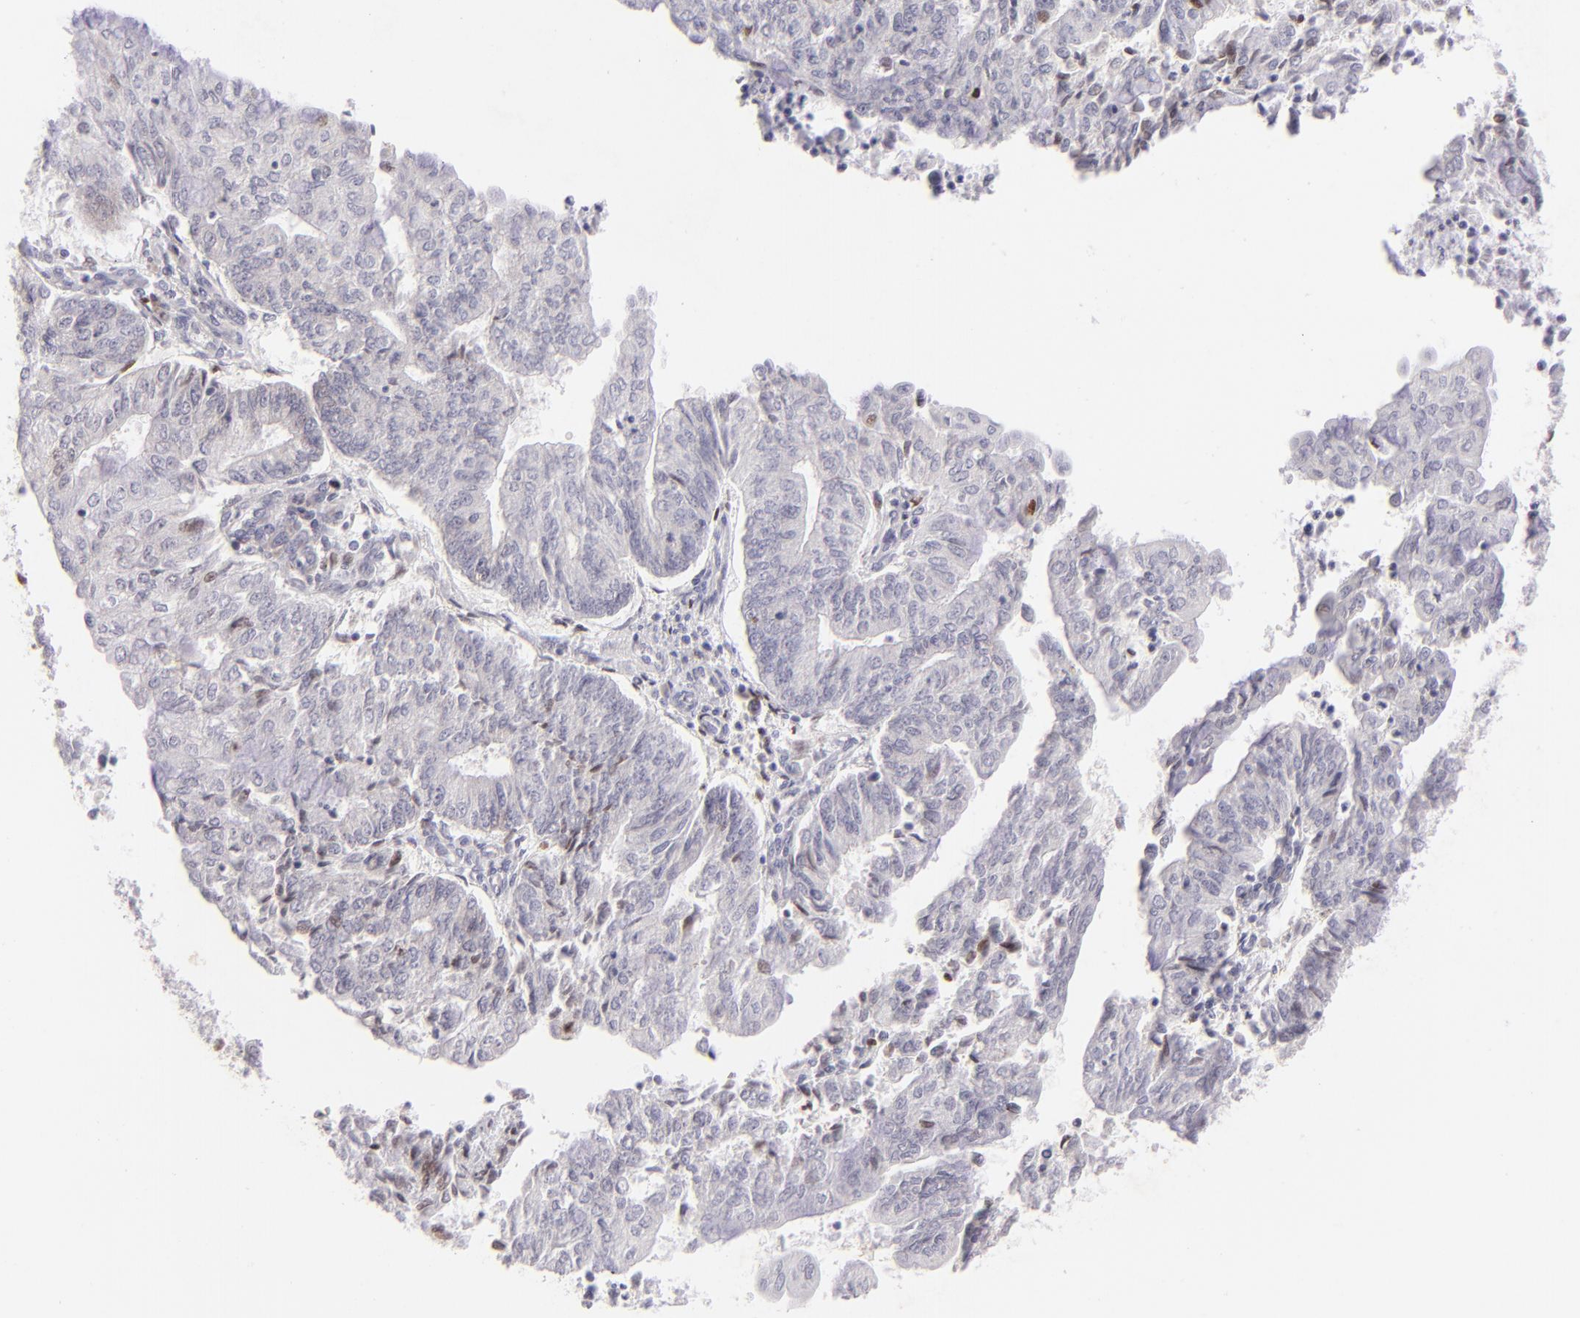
{"staining": {"intensity": "negative", "quantity": "none", "location": "none"}, "tissue": "endometrial cancer", "cell_type": "Tumor cells", "image_type": "cancer", "snomed": [{"axis": "morphology", "description": "Adenocarcinoma, NOS"}, {"axis": "topography", "description": "Endometrium"}], "caption": "High magnification brightfield microscopy of endometrial cancer (adenocarcinoma) stained with DAB (3,3'-diaminobenzidine) (brown) and counterstained with hematoxylin (blue): tumor cells show no significant staining.", "gene": "POU2F1", "patient": {"sex": "female", "age": 59}}